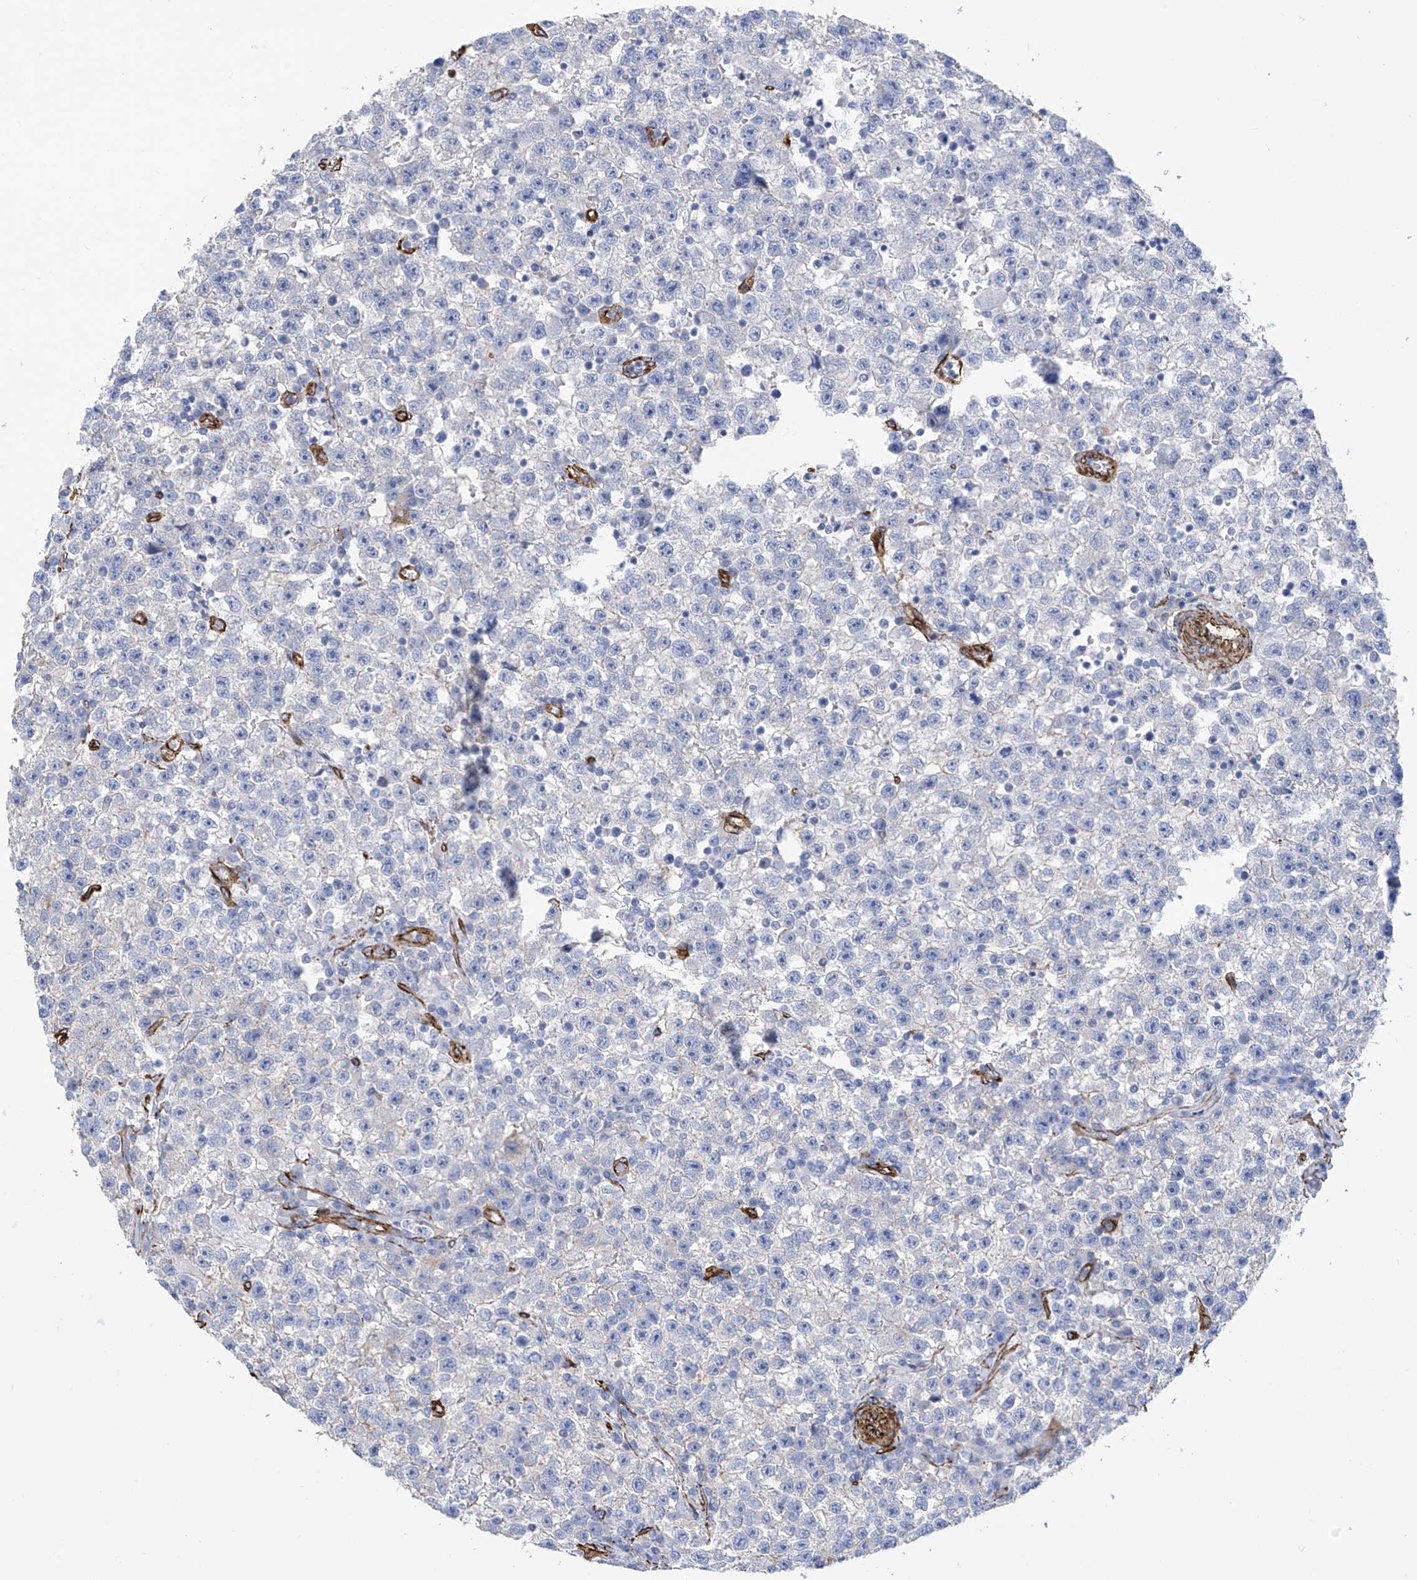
{"staining": {"intensity": "negative", "quantity": "none", "location": "none"}, "tissue": "testis cancer", "cell_type": "Tumor cells", "image_type": "cancer", "snomed": [{"axis": "morphology", "description": "Seminoma, NOS"}, {"axis": "topography", "description": "Testis"}], "caption": "Immunohistochemistry micrograph of neoplastic tissue: testis seminoma stained with DAB exhibits no significant protein positivity in tumor cells.", "gene": "UBTD1", "patient": {"sex": "male", "age": 22}}